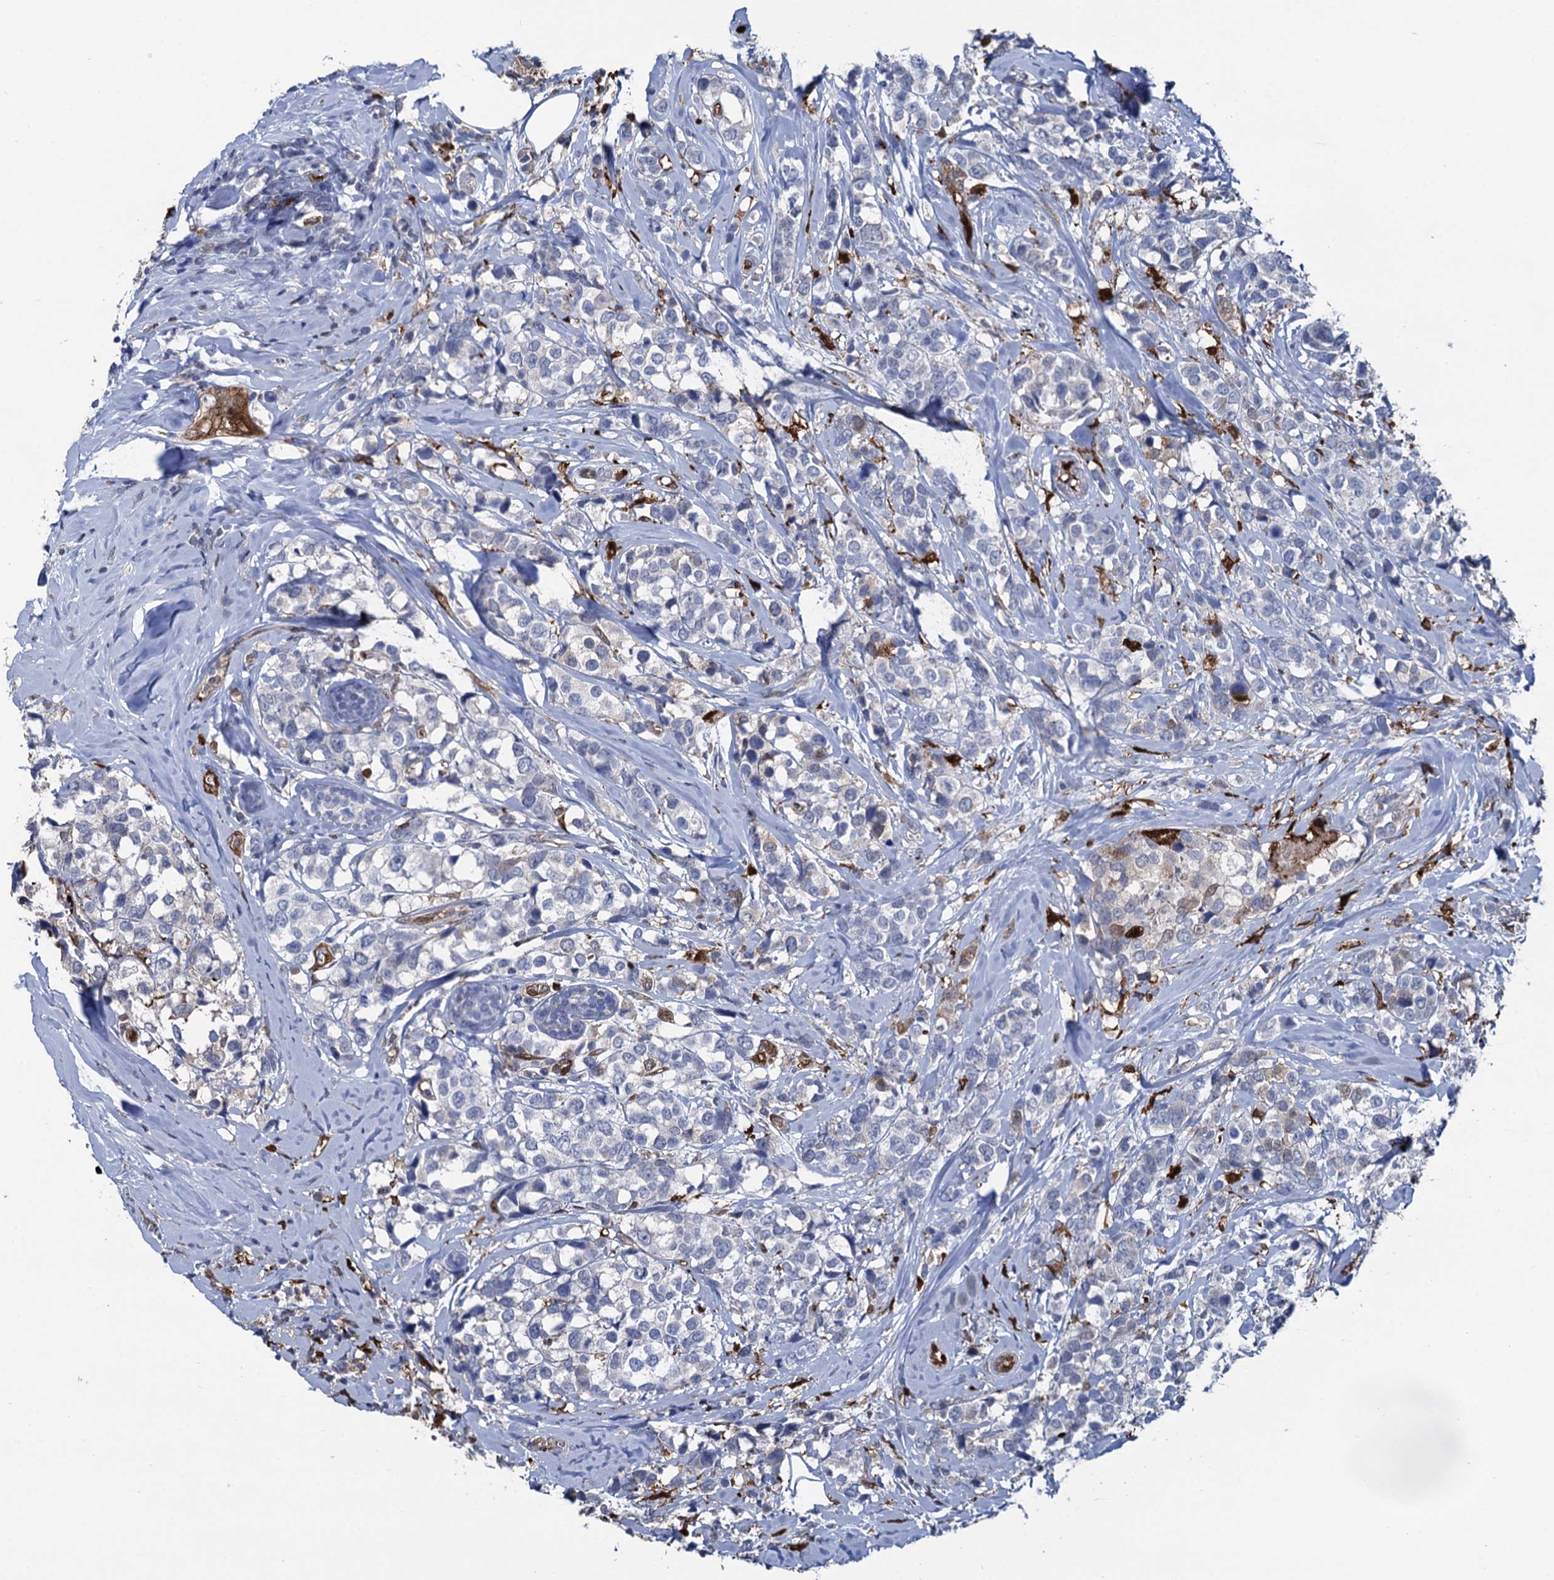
{"staining": {"intensity": "negative", "quantity": "none", "location": "none"}, "tissue": "breast cancer", "cell_type": "Tumor cells", "image_type": "cancer", "snomed": [{"axis": "morphology", "description": "Lobular carcinoma"}, {"axis": "topography", "description": "Breast"}], "caption": "Protein analysis of lobular carcinoma (breast) reveals no significant staining in tumor cells. (DAB (3,3'-diaminobenzidine) immunohistochemistry with hematoxylin counter stain).", "gene": "FABP5", "patient": {"sex": "female", "age": 59}}